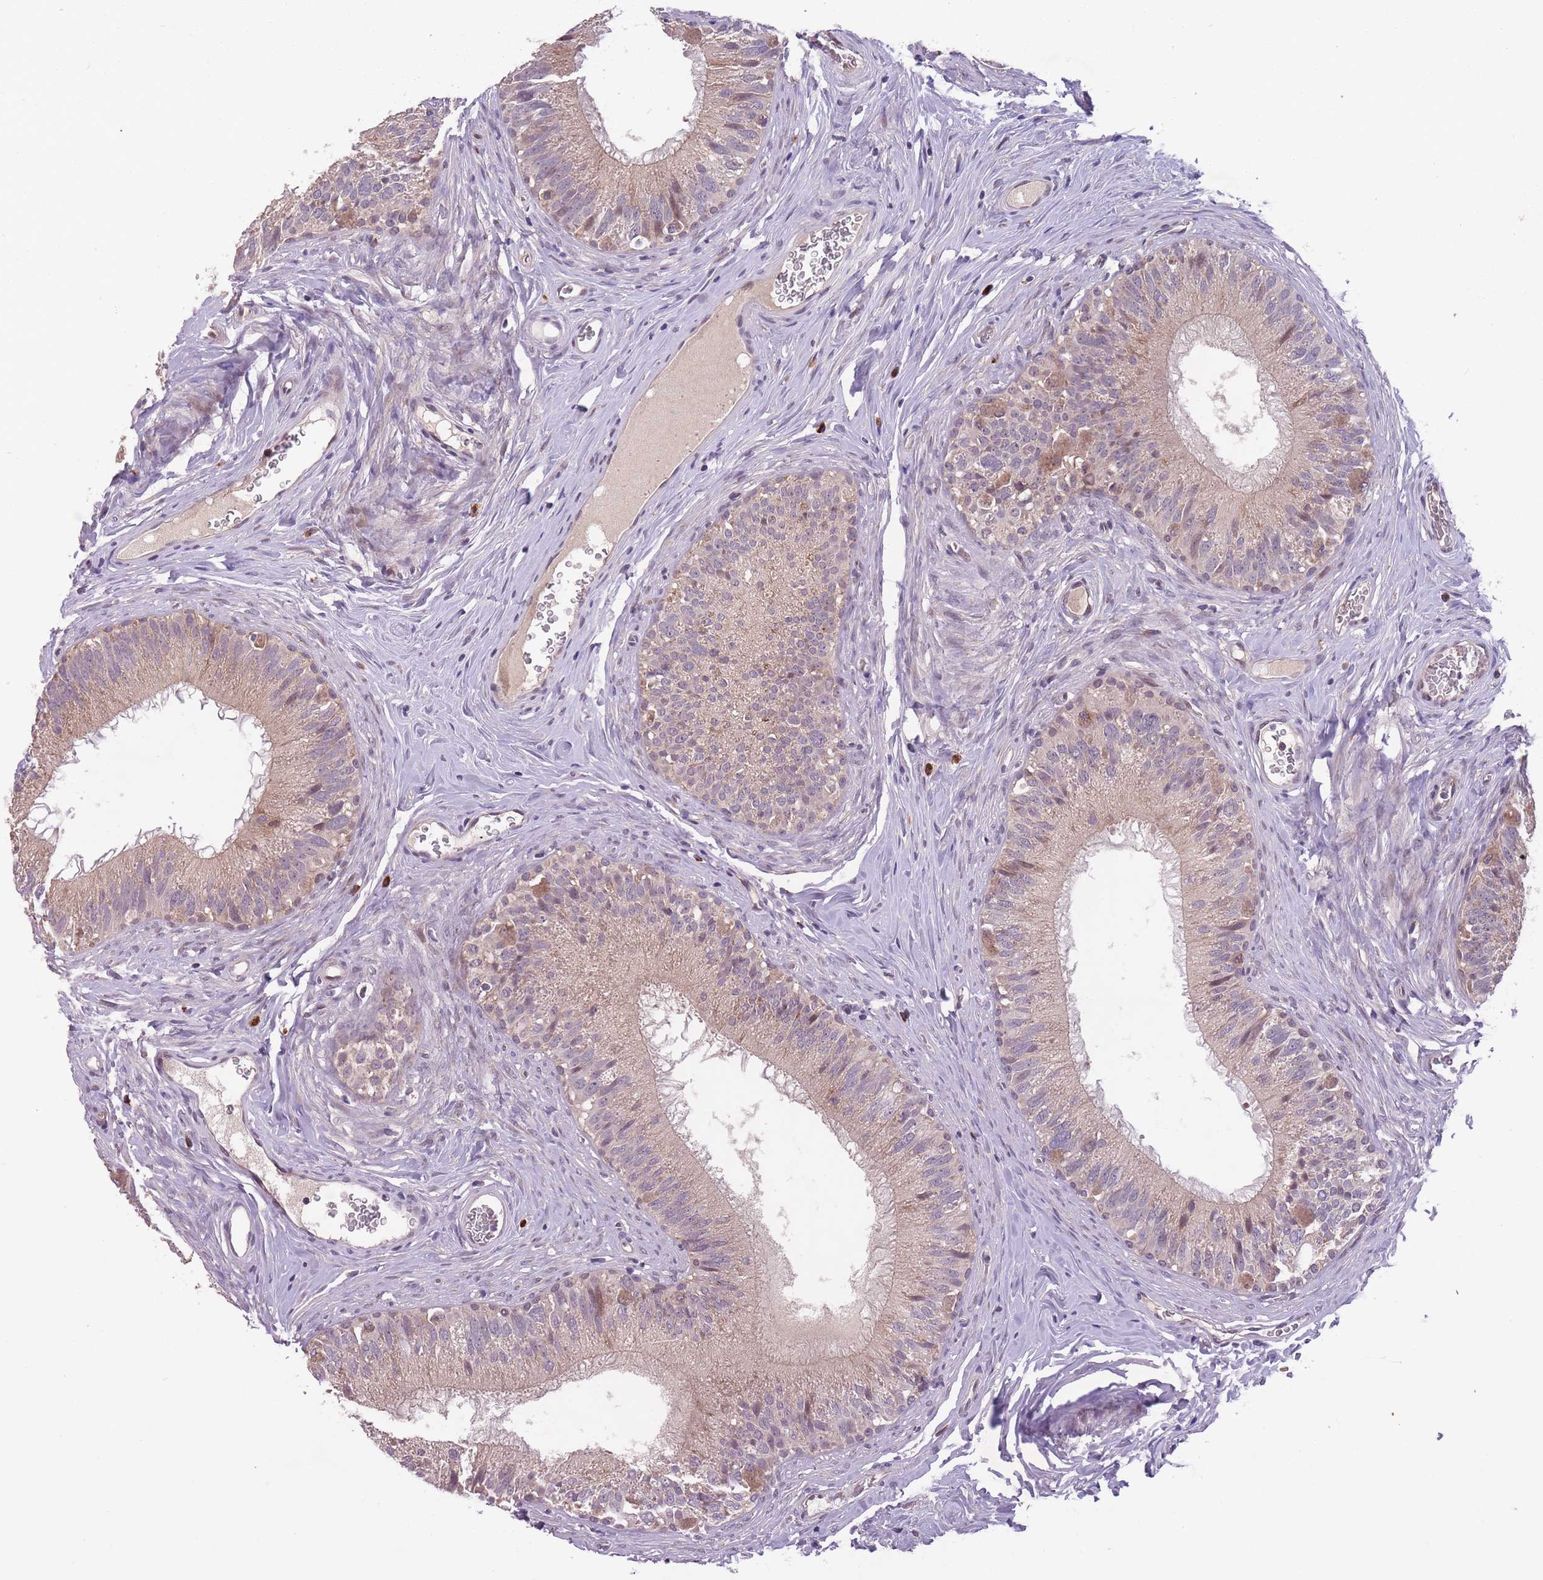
{"staining": {"intensity": "moderate", "quantity": "<25%", "location": "cytoplasmic/membranous"}, "tissue": "epididymis", "cell_type": "Glandular cells", "image_type": "normal", "snomed": [{"axis": "morphology", "description": "Normal tissue, NOS"}, {"axis": "topography", "description": "Epididymis"}], "caption": "Protein staining demonstrates moderate cytoplasmic/membranous positivity in approximately <25% of glandular cells in benign epididymis.", "gene": "SECTM1", "patient": {"sex": "male", "age": 38}}